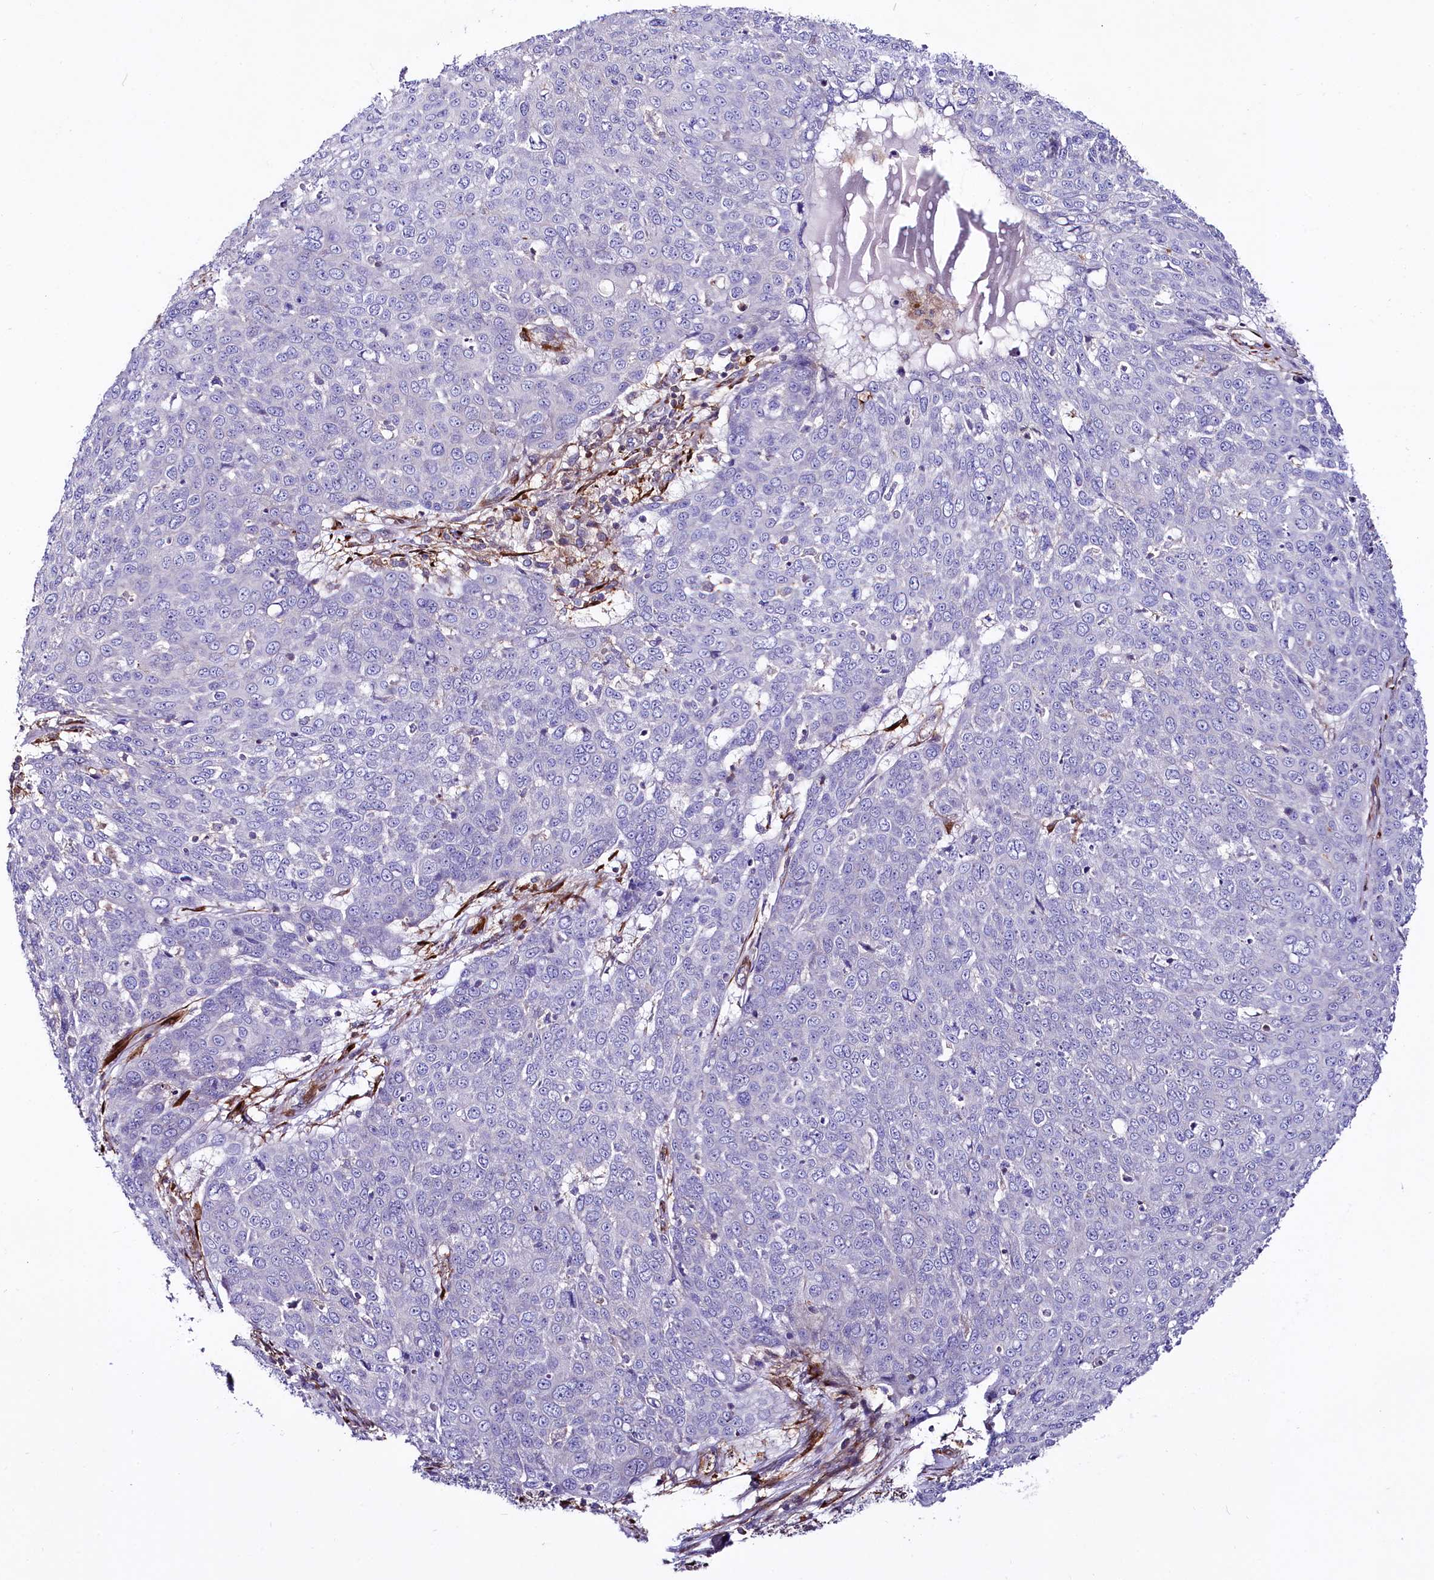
{"staining": {"intensity": "negative", "quantity": "none", "location": "none"}, "tissue": "skin cancer", "cell_type": "Tumor cells", "image_type": "cancer", "snomed": [{"axis": "morphology", "description": "Squamous cell carcinoma, NOS"}, {"axis": "topography", "description": "Skin"}], "caption": "An immunohistochemistry (IHC) image of skin cancer is shown. There is no staining in tumor cells of skin cancer.", "gene": "FCHSD2", "patient": {"sex": "male", "age": 71}}